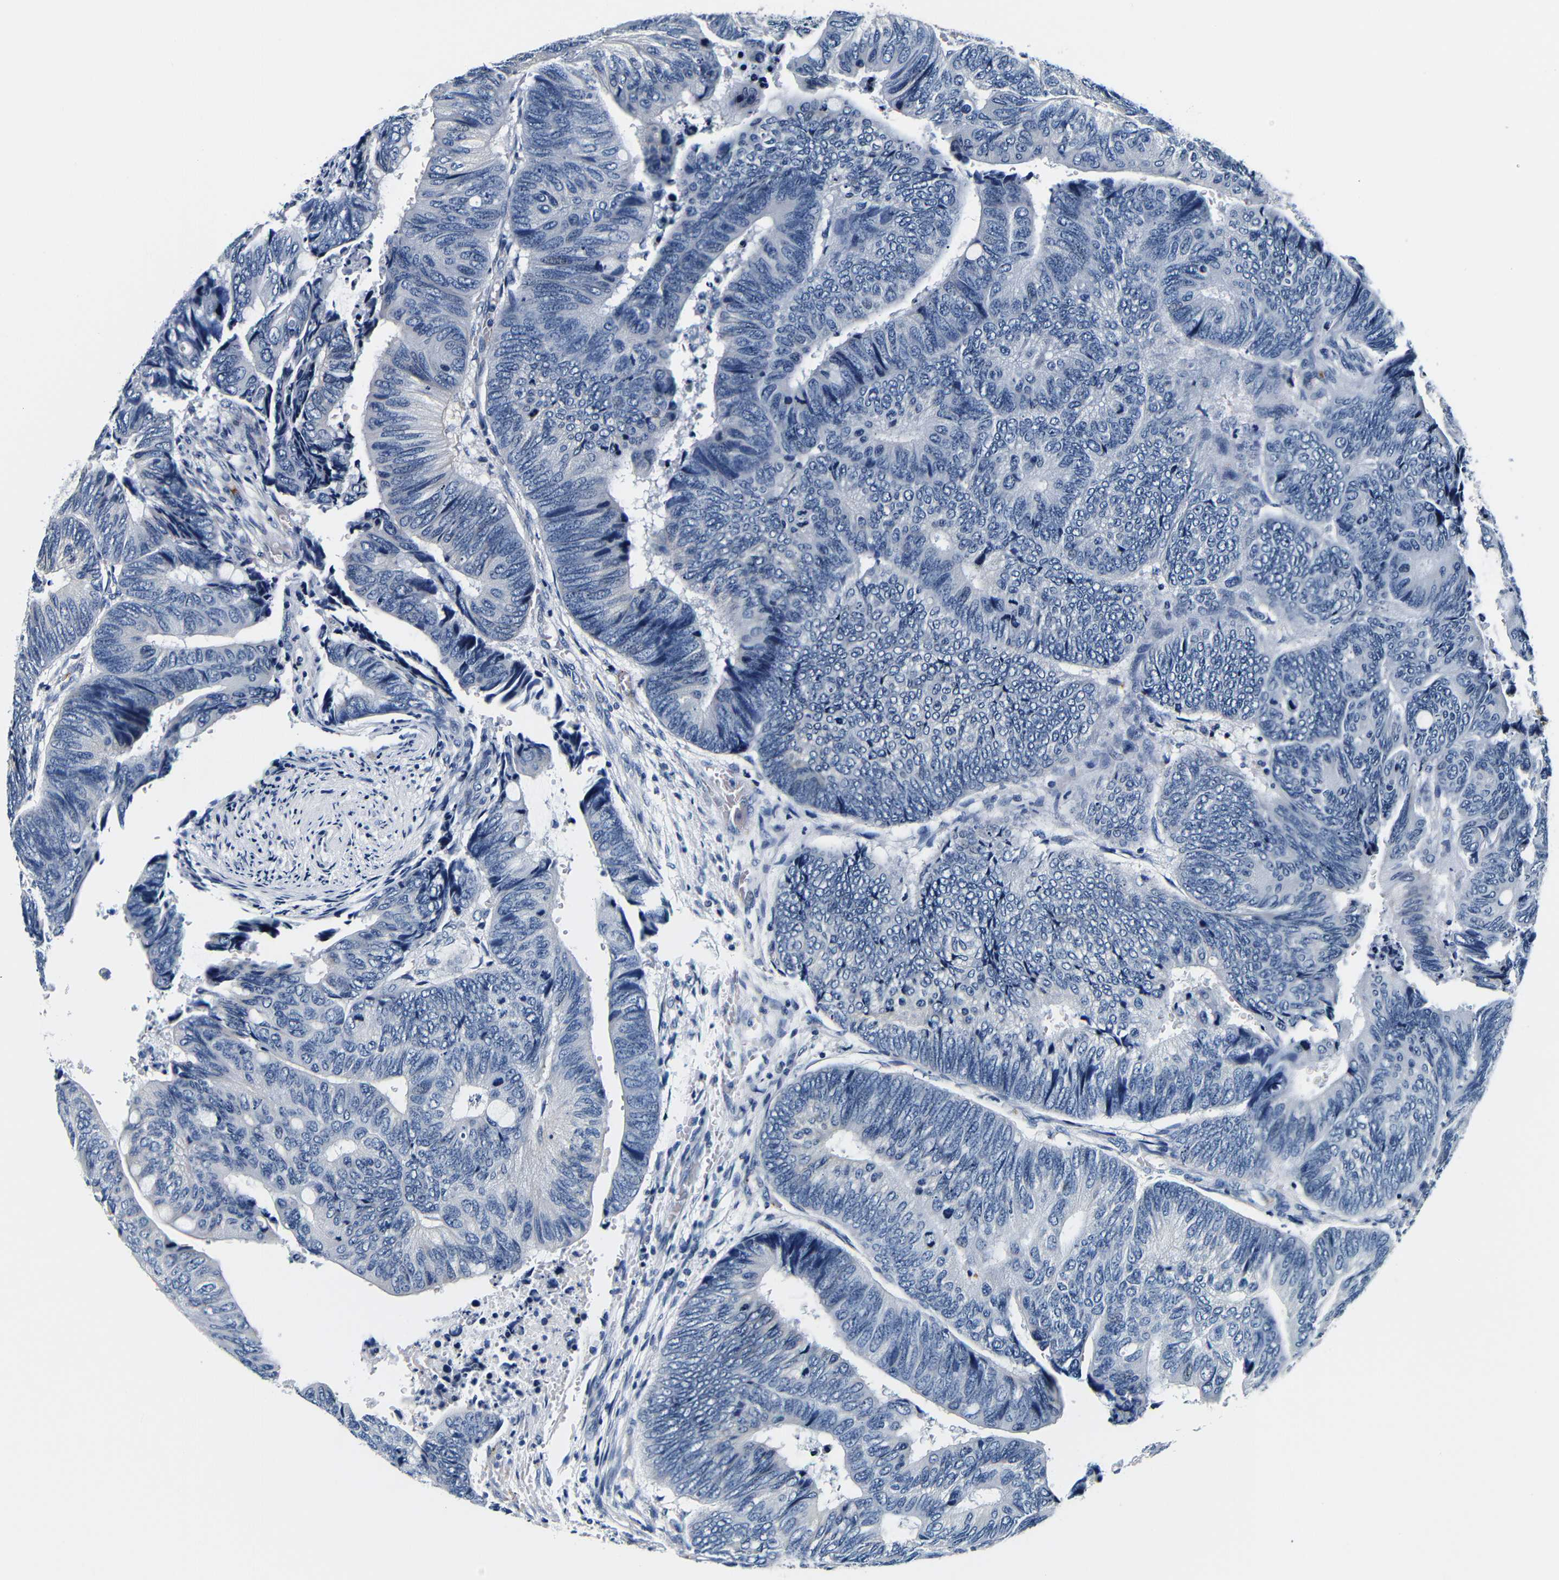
{"staining": {"intensity": "negative", "quantity": "none", "location": "none"}, "tissue": "colorectal cancer", "cell_type": "Tumor cells", "image_type": "cancer", "snomed": [{"axis": "morphology", "description": "Normal tissue, NOS"}, {"axis": "morphology", "description": "Adenocarcinoma, NOS"}, {"axis": "topography", "description": "Rectum"}, {"axis": "topography", "description": "Peripheral nerve tissue"}], "caption": "This is an IHC histopathology image of human colorectal adenocarcinoma. There is no positivity in tumor cells.", "gene": "GP1BA", "patient": {"sex": "male", "age": 92}}